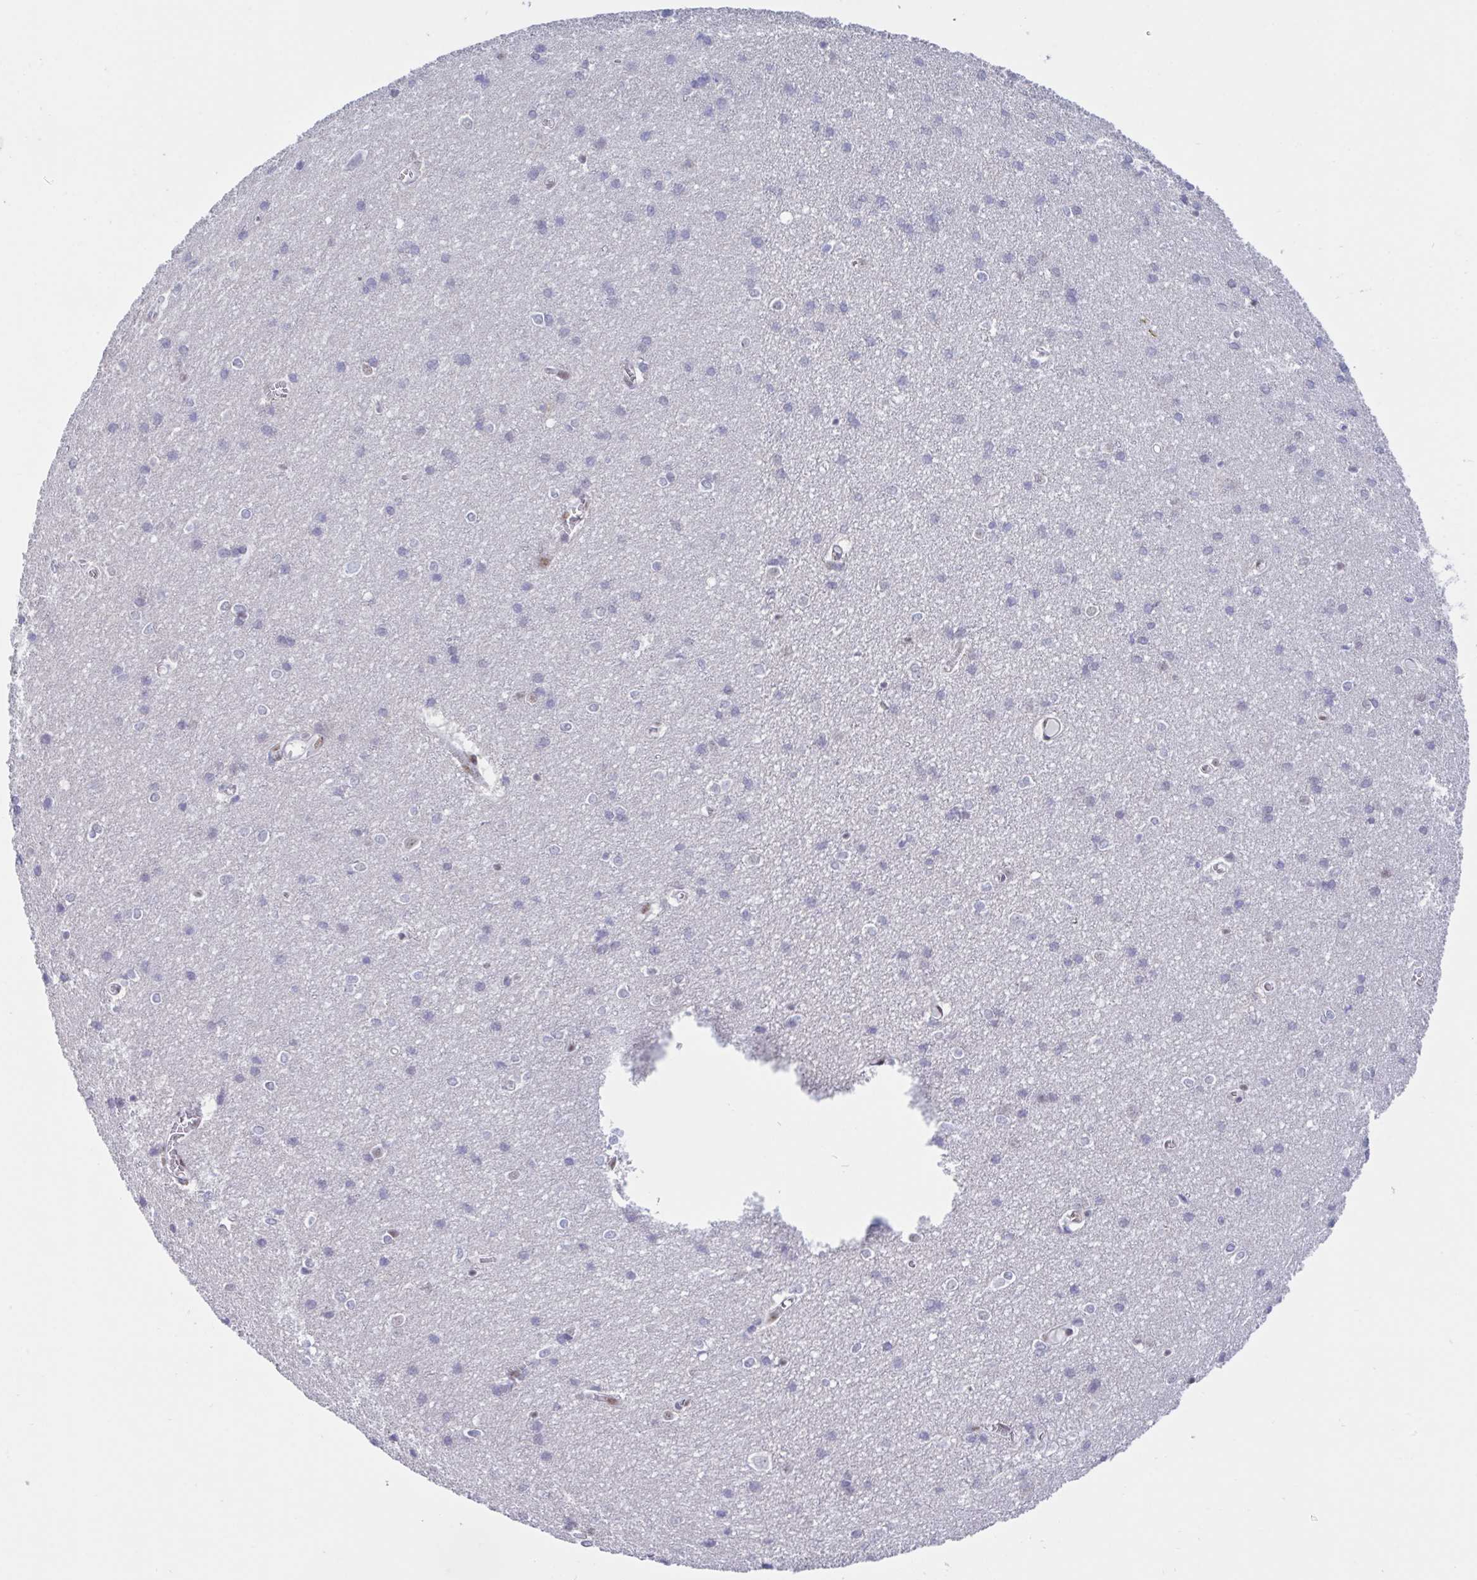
{"staining": {"intensity": "negative", "quantity": "none", "location": "none"}, "tissue": "cerebral cortex", "cell_type": "Endothelial cells", "image_type": "normal", "snomed": [{"axis": "morphology", "description": "Normal tissue, NOS"}, {"axis": "topography", "description": "Cerebral cortex"}], "caption": "Immunohistochemistry micrograph of unremarkable human cerebral cortex stained for a protein (brown), which displays no positivity in endothelial cells.", "gene": "IKZF2", "patient": {"sex": "male", "age": 37}}